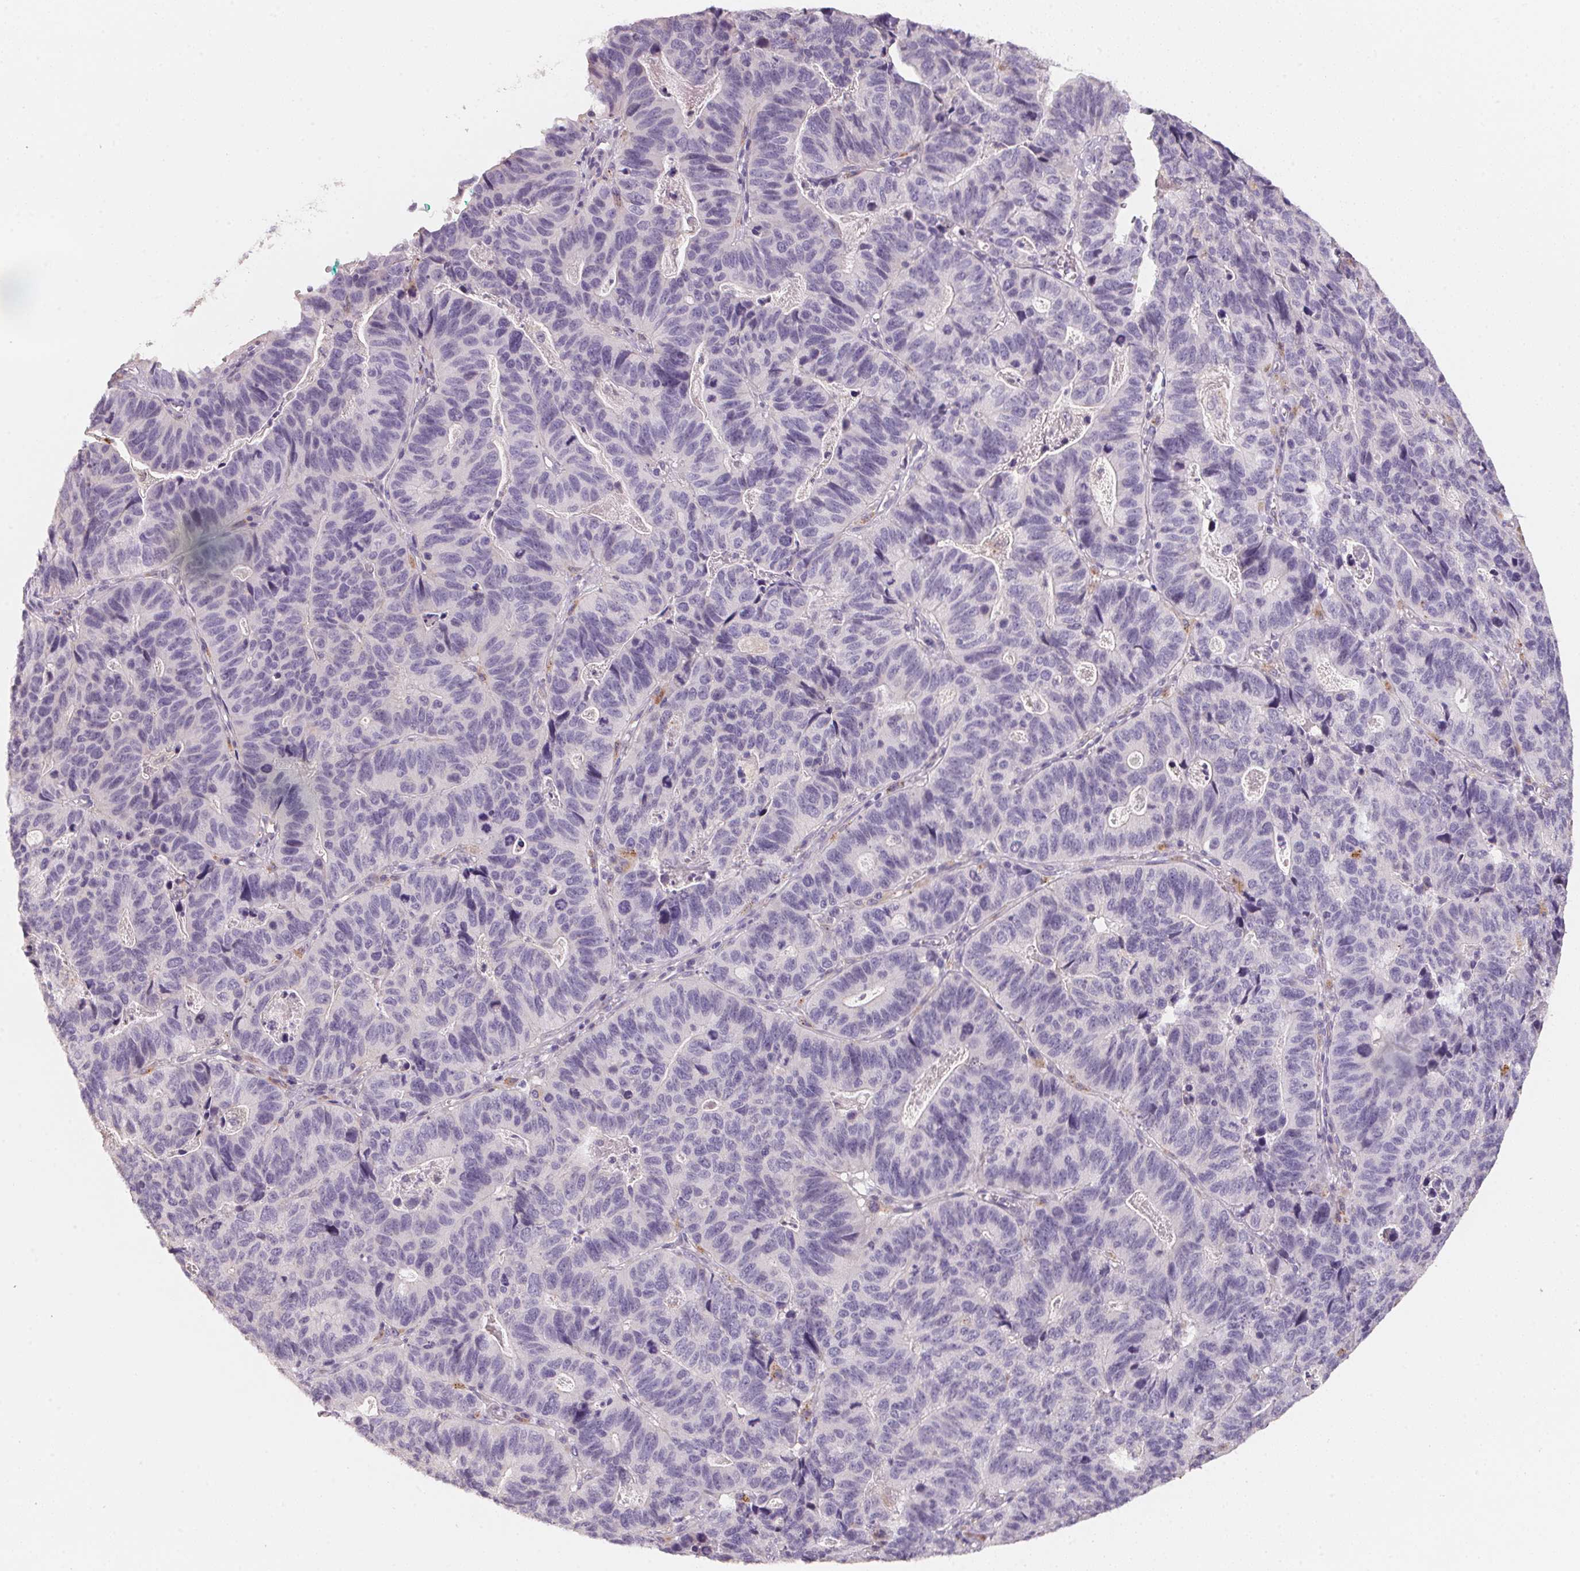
{"staining": {"intensity": "negative", "quantity": "none", "location": "none"}, "tissue": "stomach cancer", "cell_type": "Tumor cells", "image_type": "cancer", "snomed": [{"axis": "morphology", "description": "Adenocarcinoma, NOS"}, {"axis": "topography", "description": "Stomach, upper"}], "caption": "Immunohistochemistry (IHC) photomicrograph of neoplastic tissue: human adenocarcinoma (stomach) stained with DAB exhibits no significant protein staining in tumor cells.", "gene": "TREH", "patient": {"sex": "female", "age": 67}}